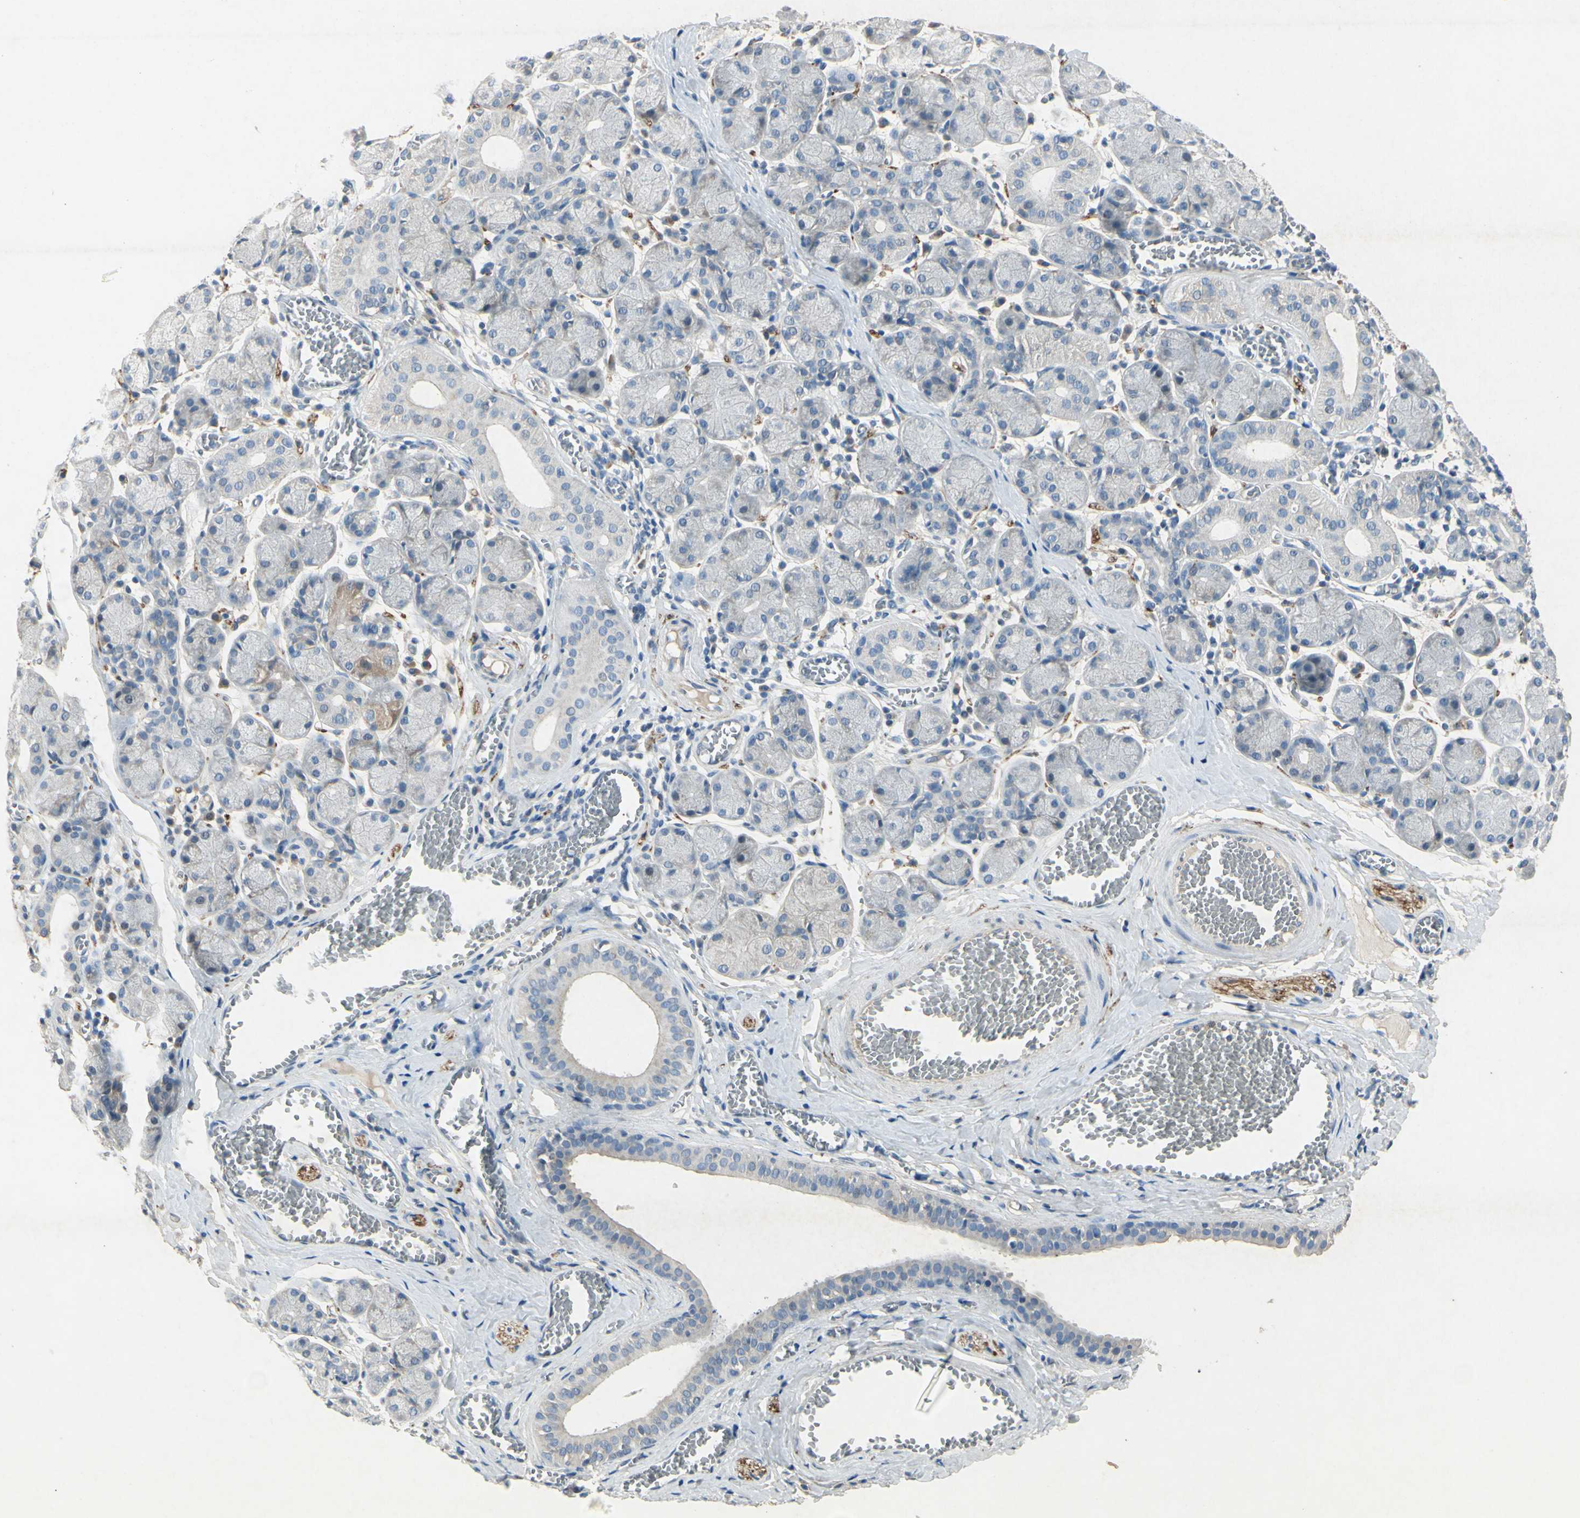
{"staining": {"intensity": "weak", "quantity": "<25%", "location": "cytoplasmic/membranous"}, "tissue": "salivary gland", "cell_type": "Glandular cells", "image_type": "normal", "snomed": [{"axis": "morphology", "description": "Normal tissue, NOS"}, {"axis": "topography", "description": "Salivary gland"}], "caption": "An IHC image of normal salivary gland is shown. There is no staining in glandular cells of salivary gland.", "gene": "SNAP91", "patient": {"sex": "female", "age": 24}}